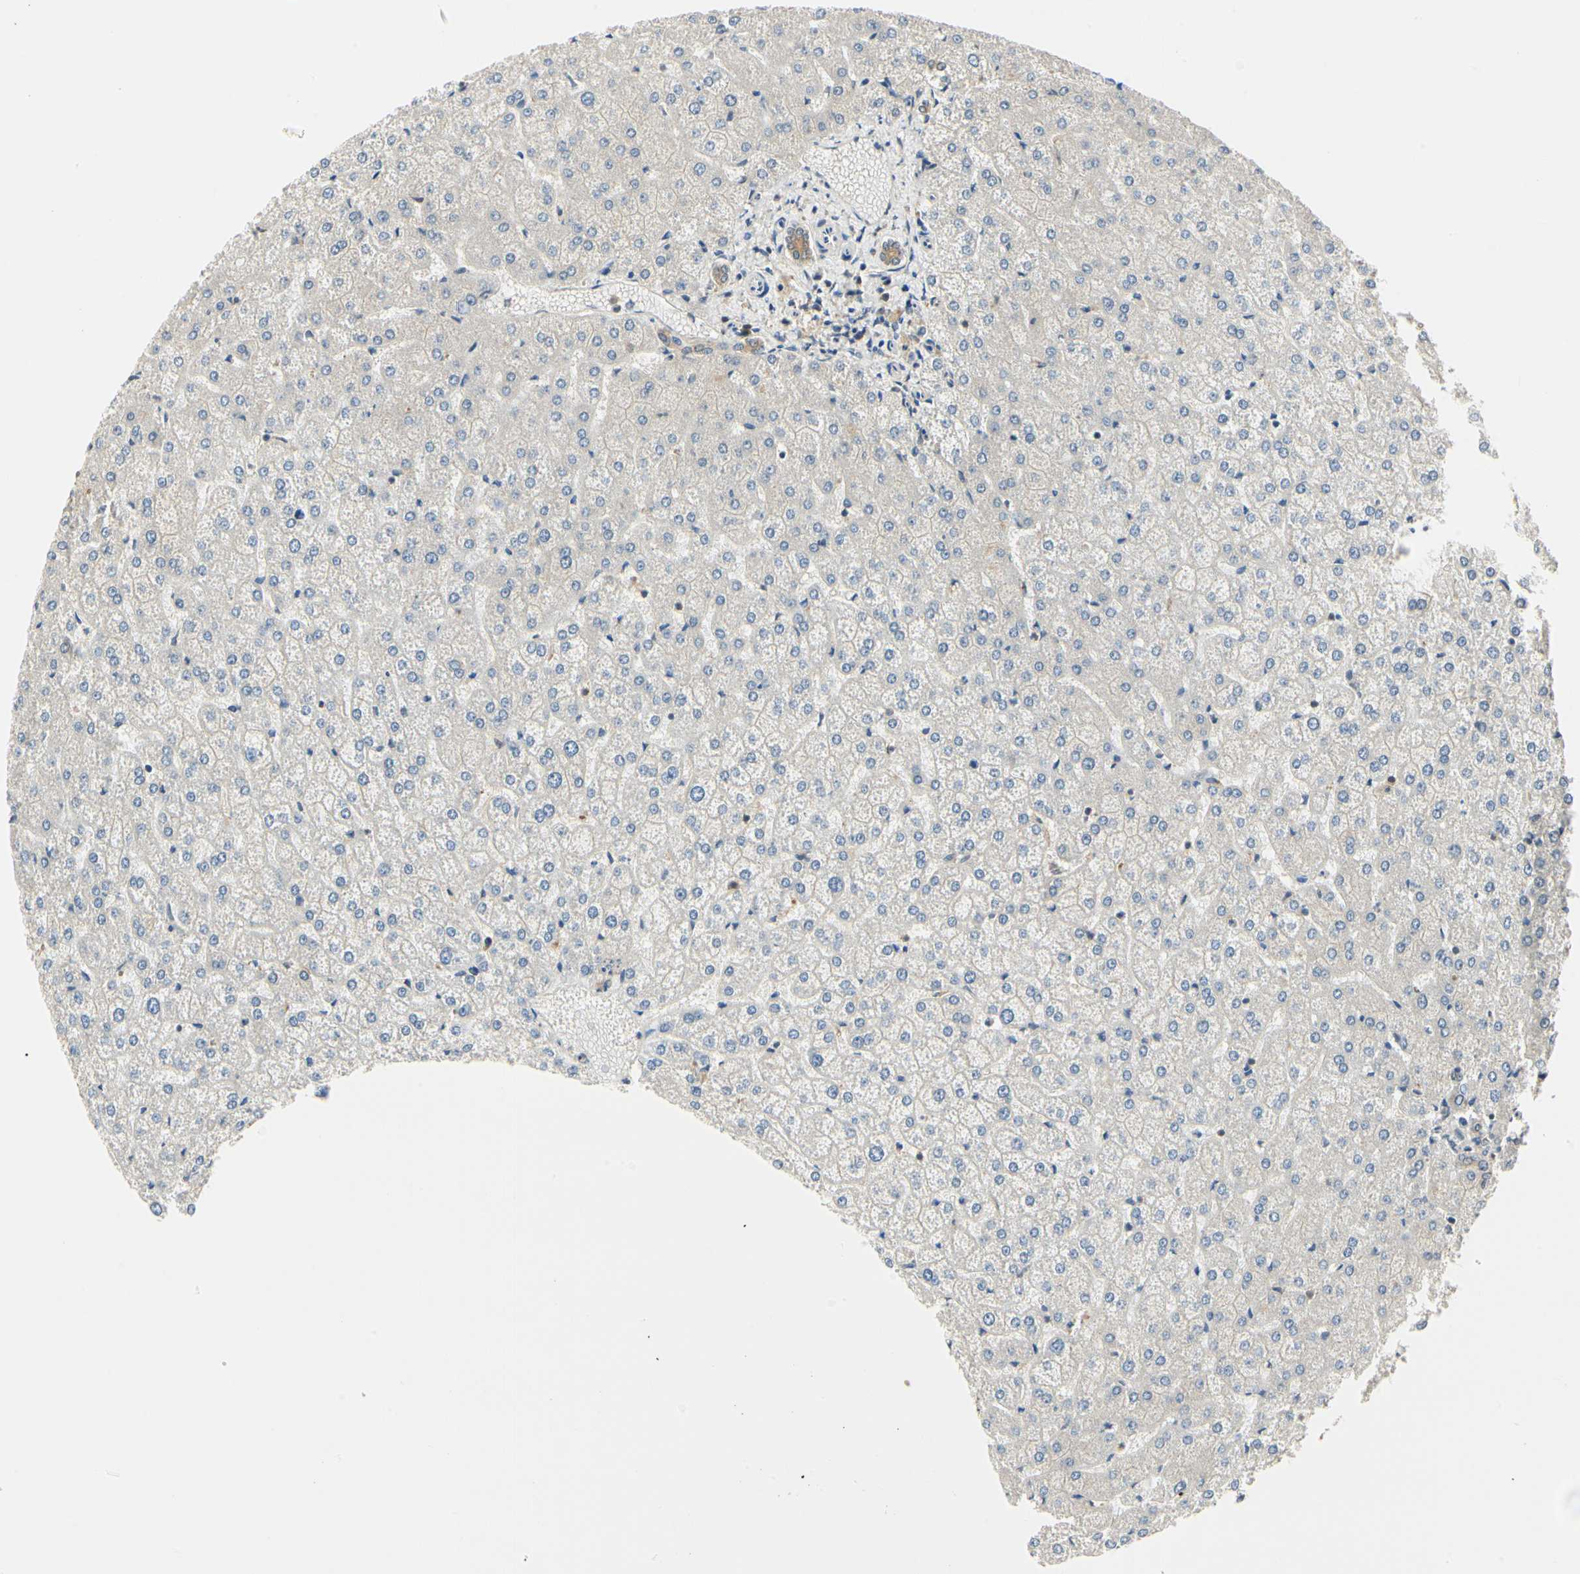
{"staining": {"intensity": "weak", "quantity": ">75%", "location": "cytoplasmic/membranous"}, "tissue": "liver", "cell_type": "Cholangiocytes", "image_type": "normal", "snomed": [{"axis": "morphology", "description": "Normal tissue, NOS"}, {"axis": "topography", "description": "Liver"}], "caption": "IHC photomicrograph of unremarkable liver: liver stained using immunohistochemistry (IHC) shows low levels of weak protein expression localized specifically in the cytoplasmic/membranous of cholangiocytes, appearing as a cytoplasmic/membranous brown color.", "gene": "UBE2Z", "patient": {"sex": "female", "age": 32}}